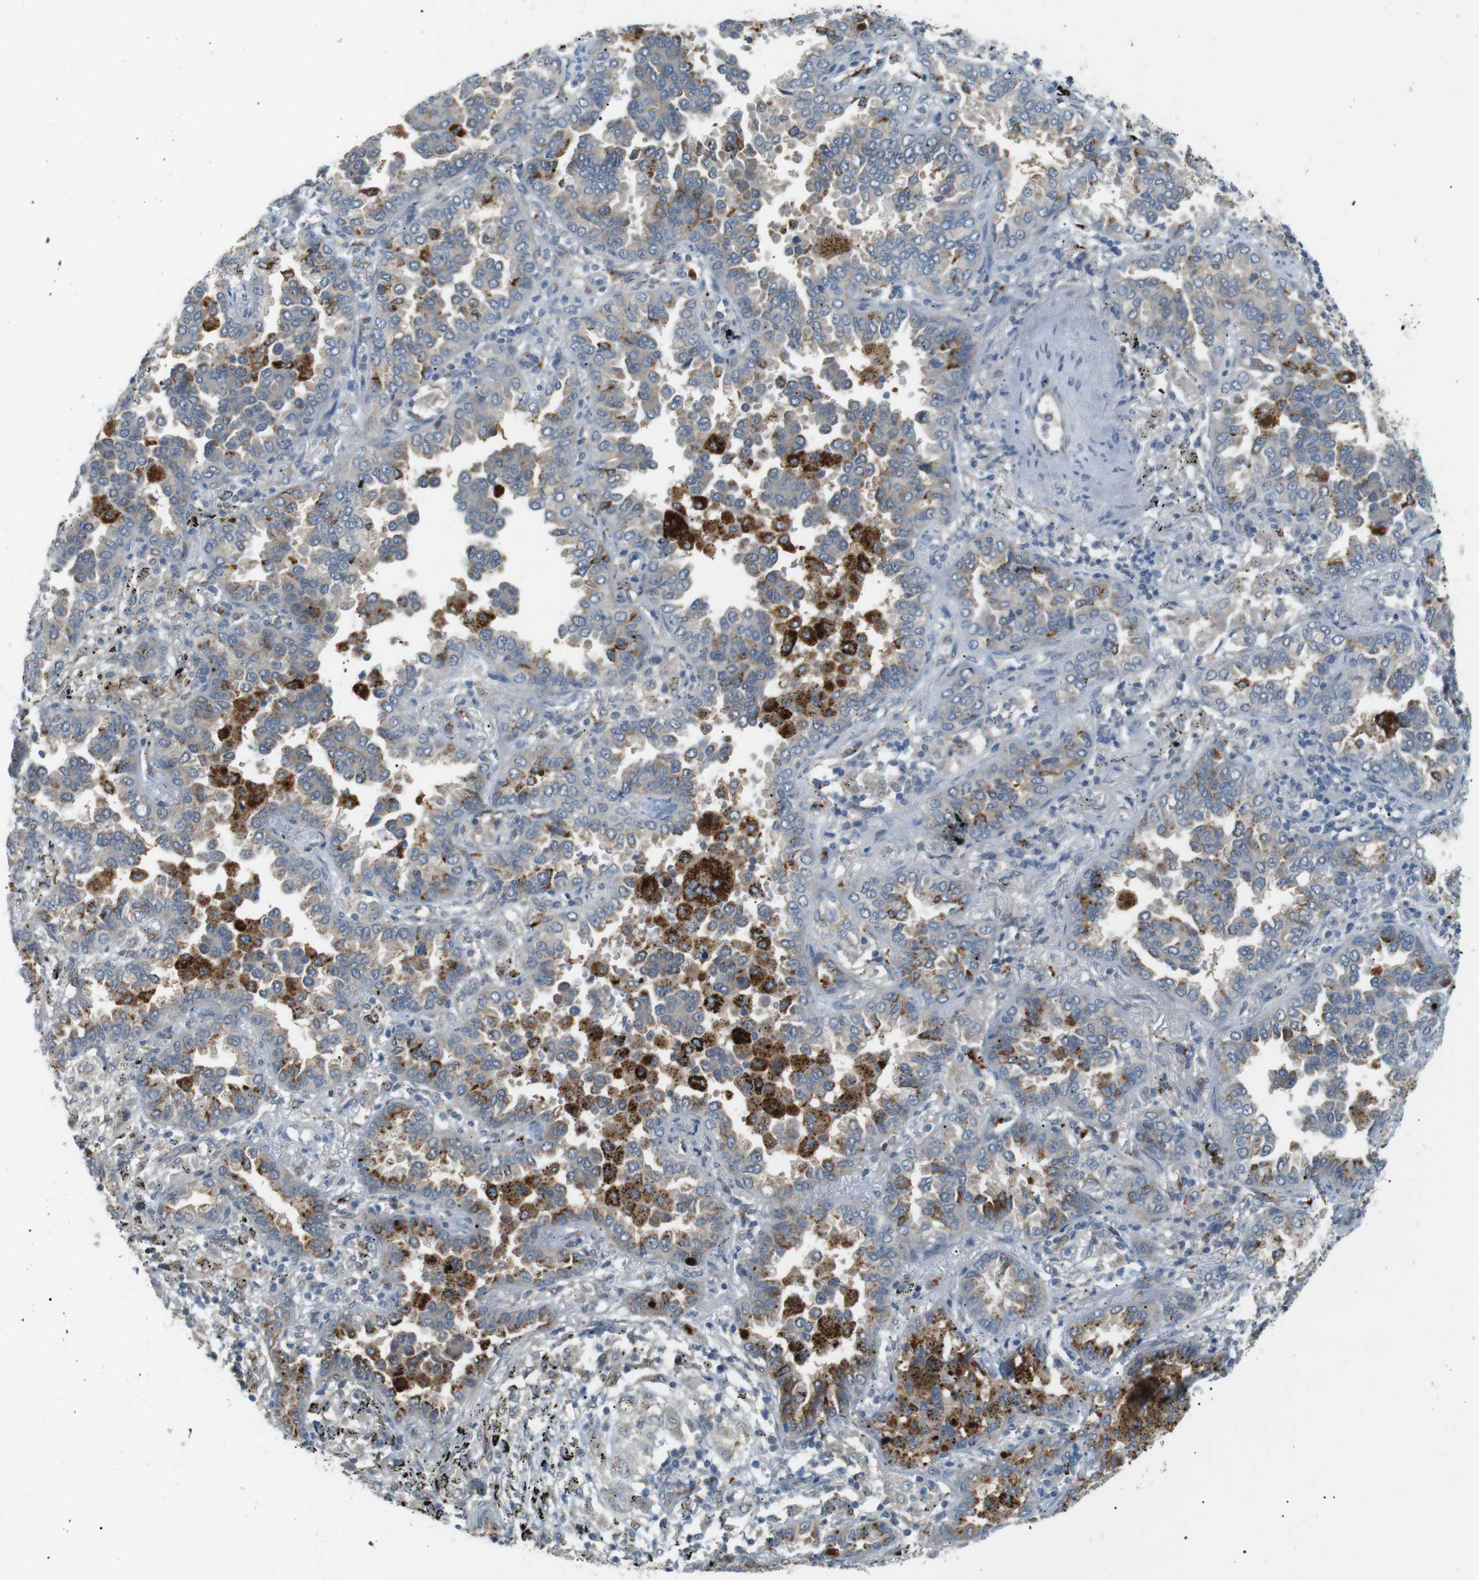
{"staining": {"intensity": "strong", "quantity": "<25%", "location": "cytoplasmic/membranous"}, "tissue": "lung cancer", "cell_type": "Tumor cells", "image_type": "cancer", "snomed": [{"axis": "morphology", "description": "Normal tissue, NOS"}, {"axis": "morphology", "description": "Adenocarcinoma, NOS"}, {"axis": "topography", "description": "Lung"}], "caption": "Tumor cells demonstrate strong cytoplasmic/membranous positivity in approximately <25% of cells in lung cancer.", "gene": "B4GALNT2", "patient": {"sex": "male", "age": 59}}